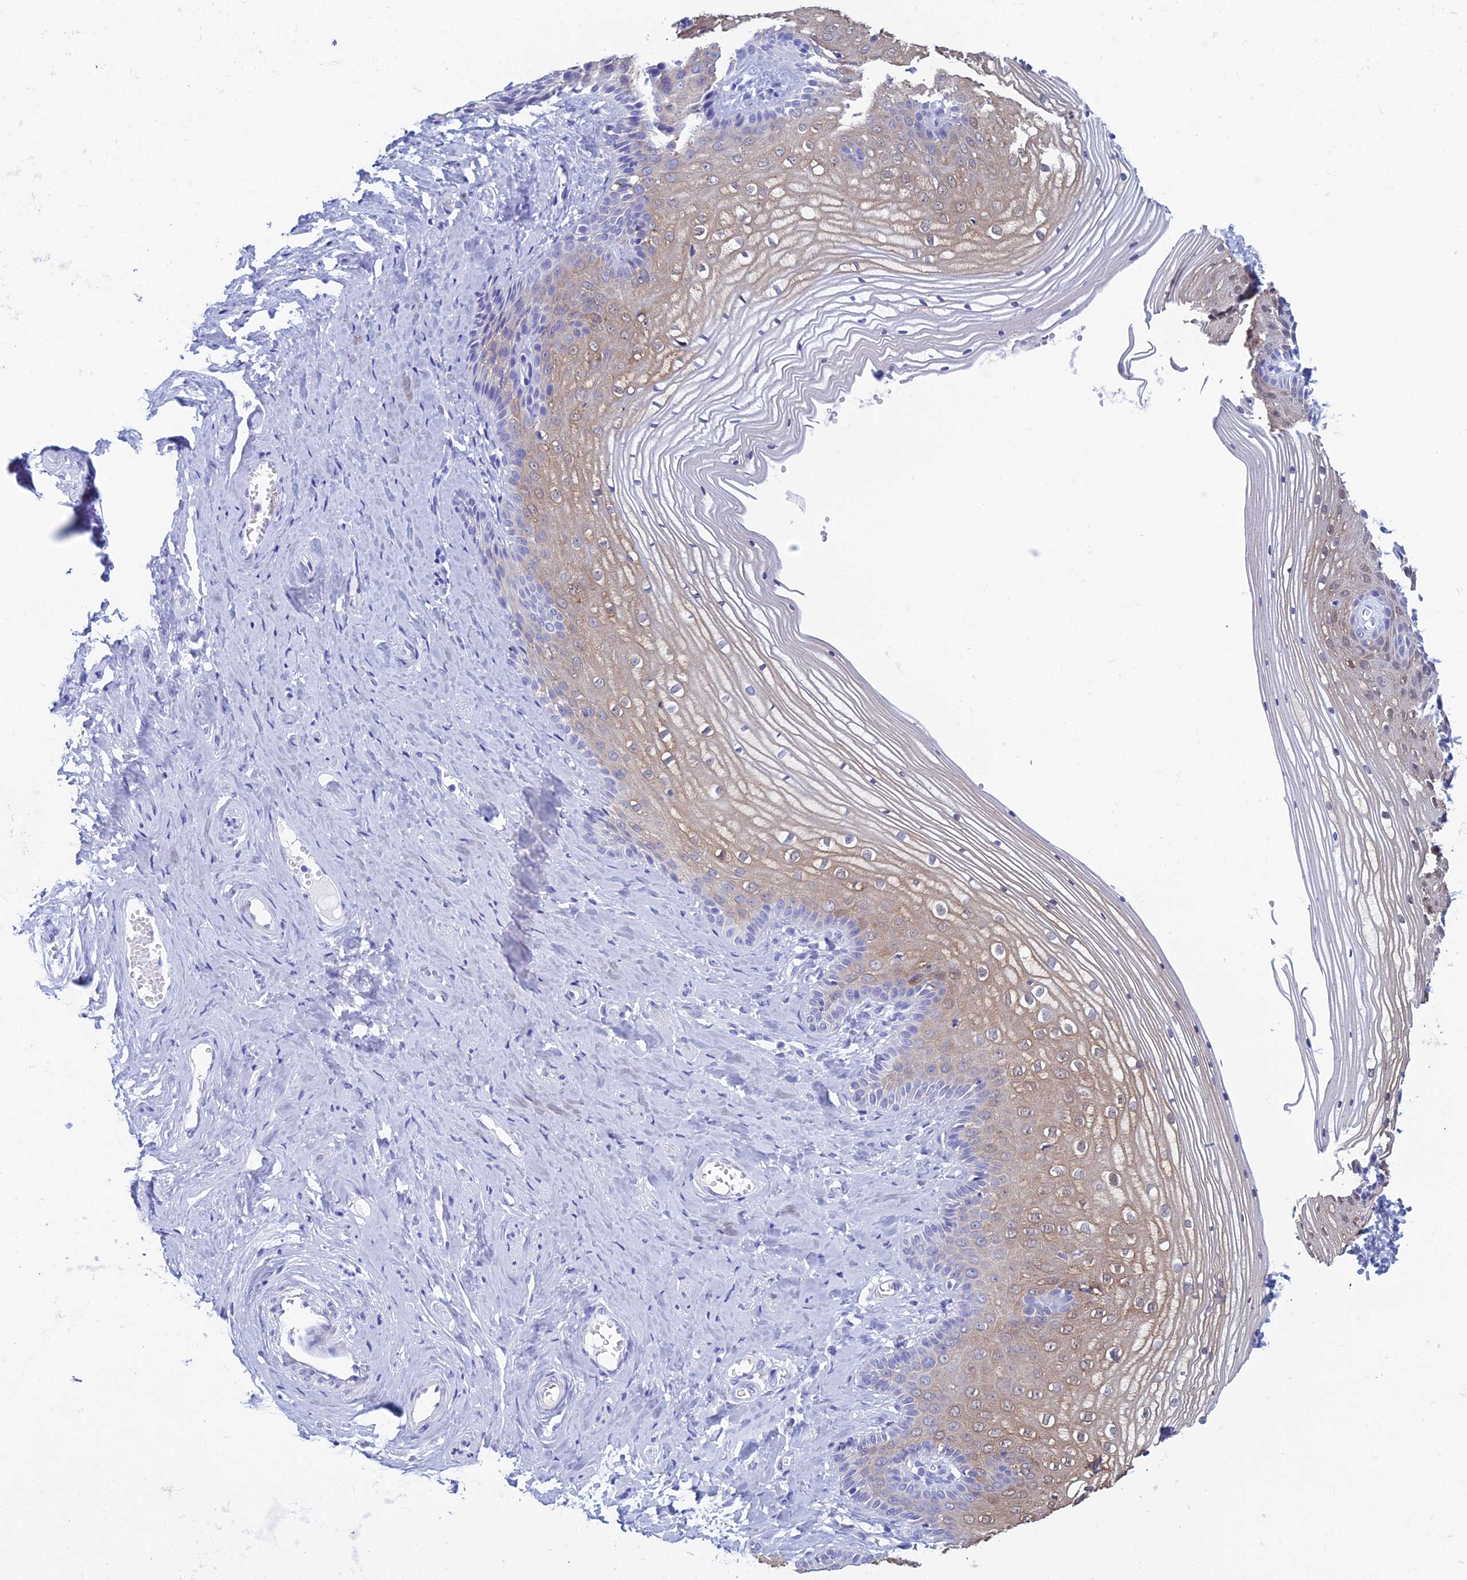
{"staining": {"intensity": "moderate", "quantity": "25%-75%", "location": "cytoplasmic/membranous"}, "tissue": "vagina", "cell_type": "Squamous epithelial cells", "image_type": "normal", "snomed": [{"axis": "morphology", "description": "Normal tissue, NOS"}, {"axis": "topography", "description": "Vagina"}, {"axis": "topography", "description": "Cervix"}], "caption": "IHC of benign human vagina demonstrates medium levels of moderate cytoplasmic/membranous staining in approximately 25%-75% of squamous epithelial cells. Using DAB (3,3'-diaminobenzidine) (brown) and hematoxylin (blue) stains, captured at high magnification using brightfield microscopy.", "gene": "KCNK17", "patient": {"sex": "female", "age": 40}}